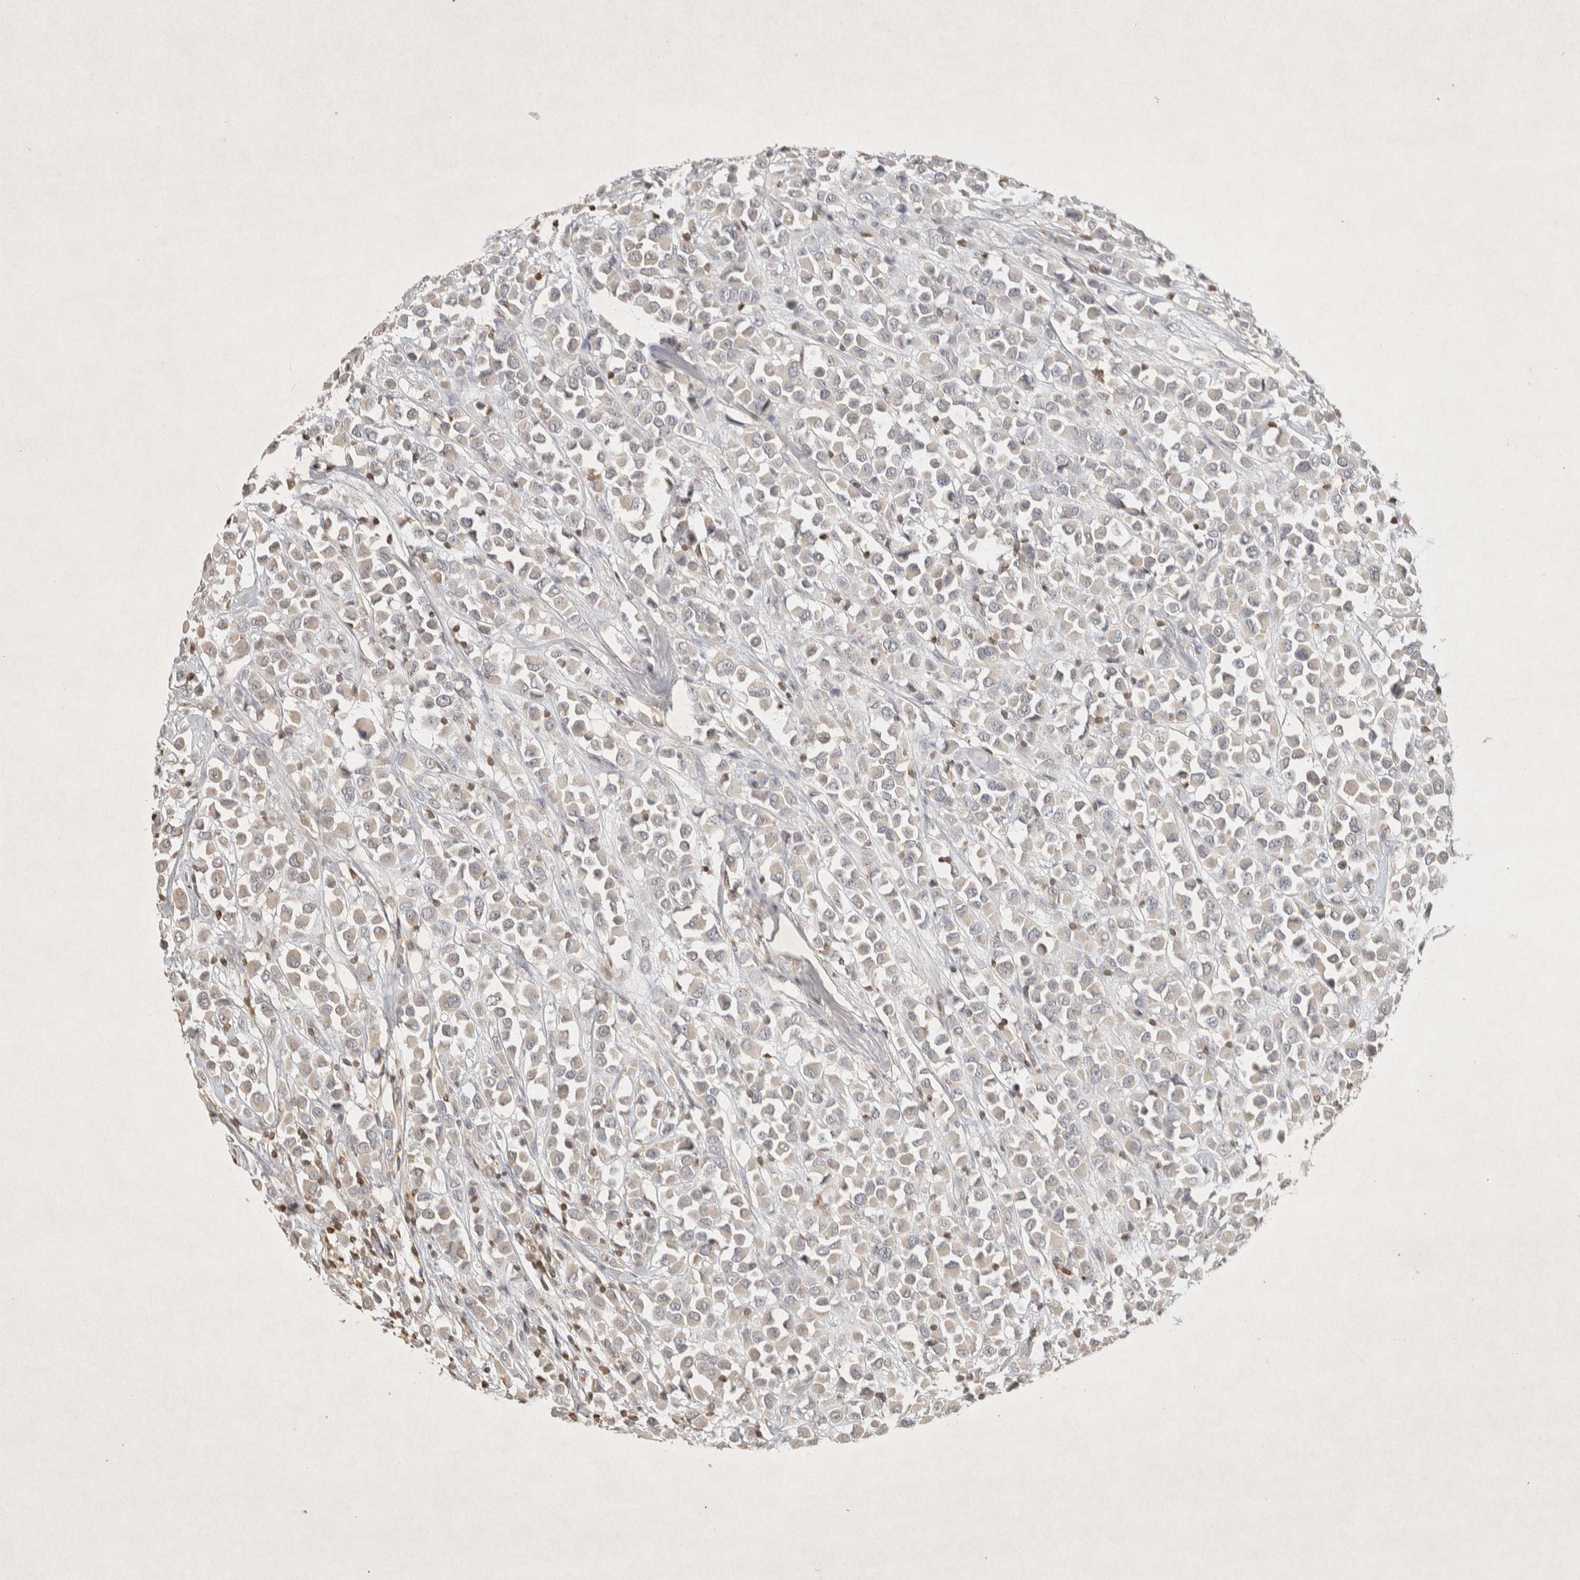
{"staining": {"intensity": "negative", "quantity": "none", "location": "none"}, "tissue": "breast cancer", "cell_type": "Tumor cells", "image_type": "cancer", "snomed": [{"axis": "morphology", "description": "Duct carcinoma"}, {"axis": "topography", "description": "Breast"}], "caption": "Breast invasive ductal carcinoma stained for a protein using IHC reveals no expression tumor cells.", "gene": "RAC2", "patient": {"sex": "female", "age": 61}}